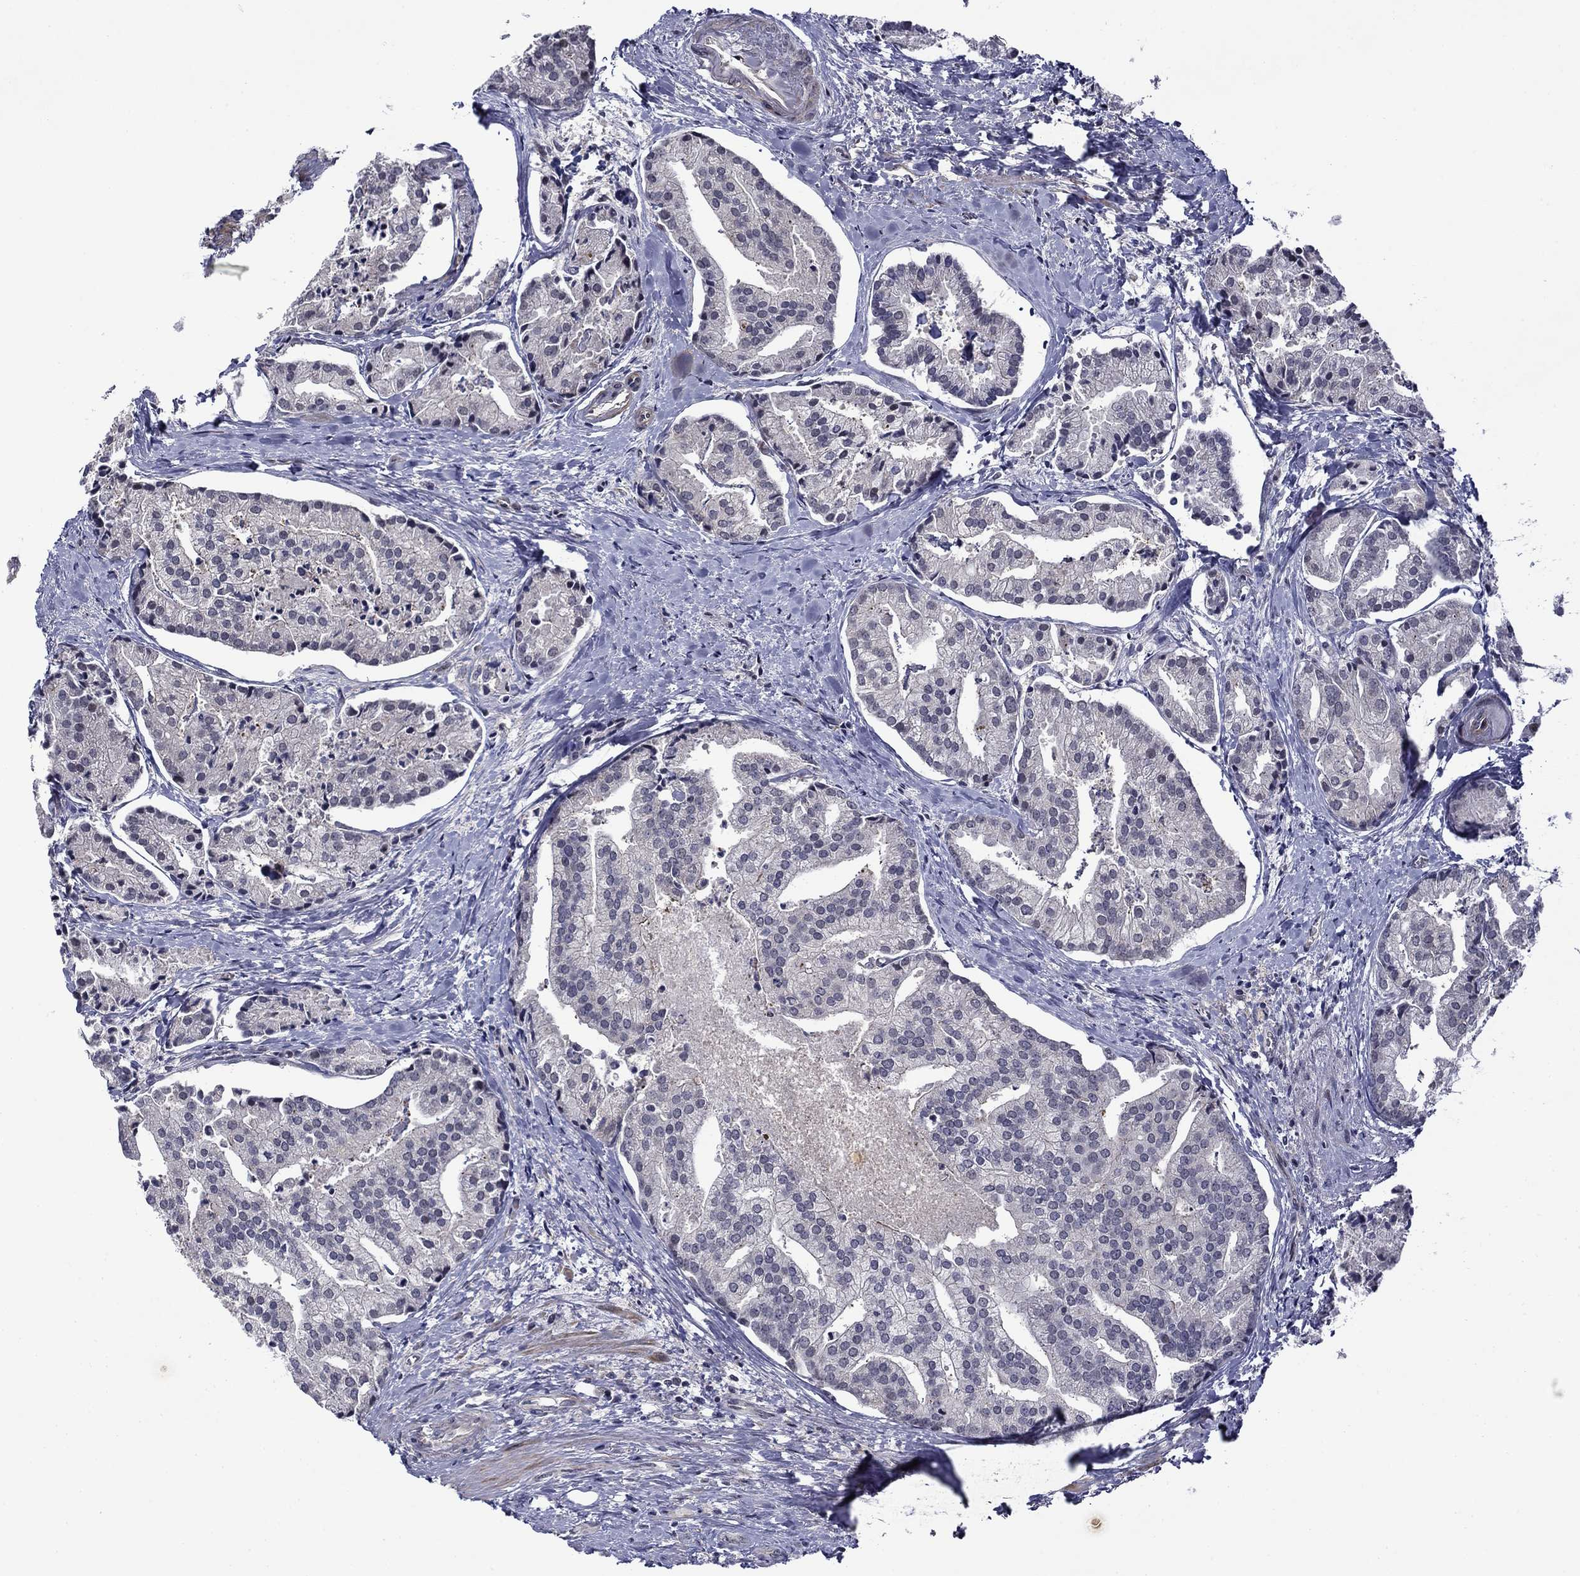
{"staining": {"intensity": "negative", "quantity": "none", "location": "none"}, "tissue": "prostate cancer", "cell_type": "Tumor cells", "image_type": "cancer", "snomed": [{"axis": "morphology", "description": "Adenocarcinoma, NOS"}, {"axis": "topography", "description": "Prostate and seminal vesicle, NOS"}, {"axis": "topography", "description": "Prostate"}], "caption": "The photomicrograph demonstrates no staining of tumor cells in prostate adenocarcinoma.", "gene": "B3GAT1", "patient": {"sex": "male", "age": 44}}